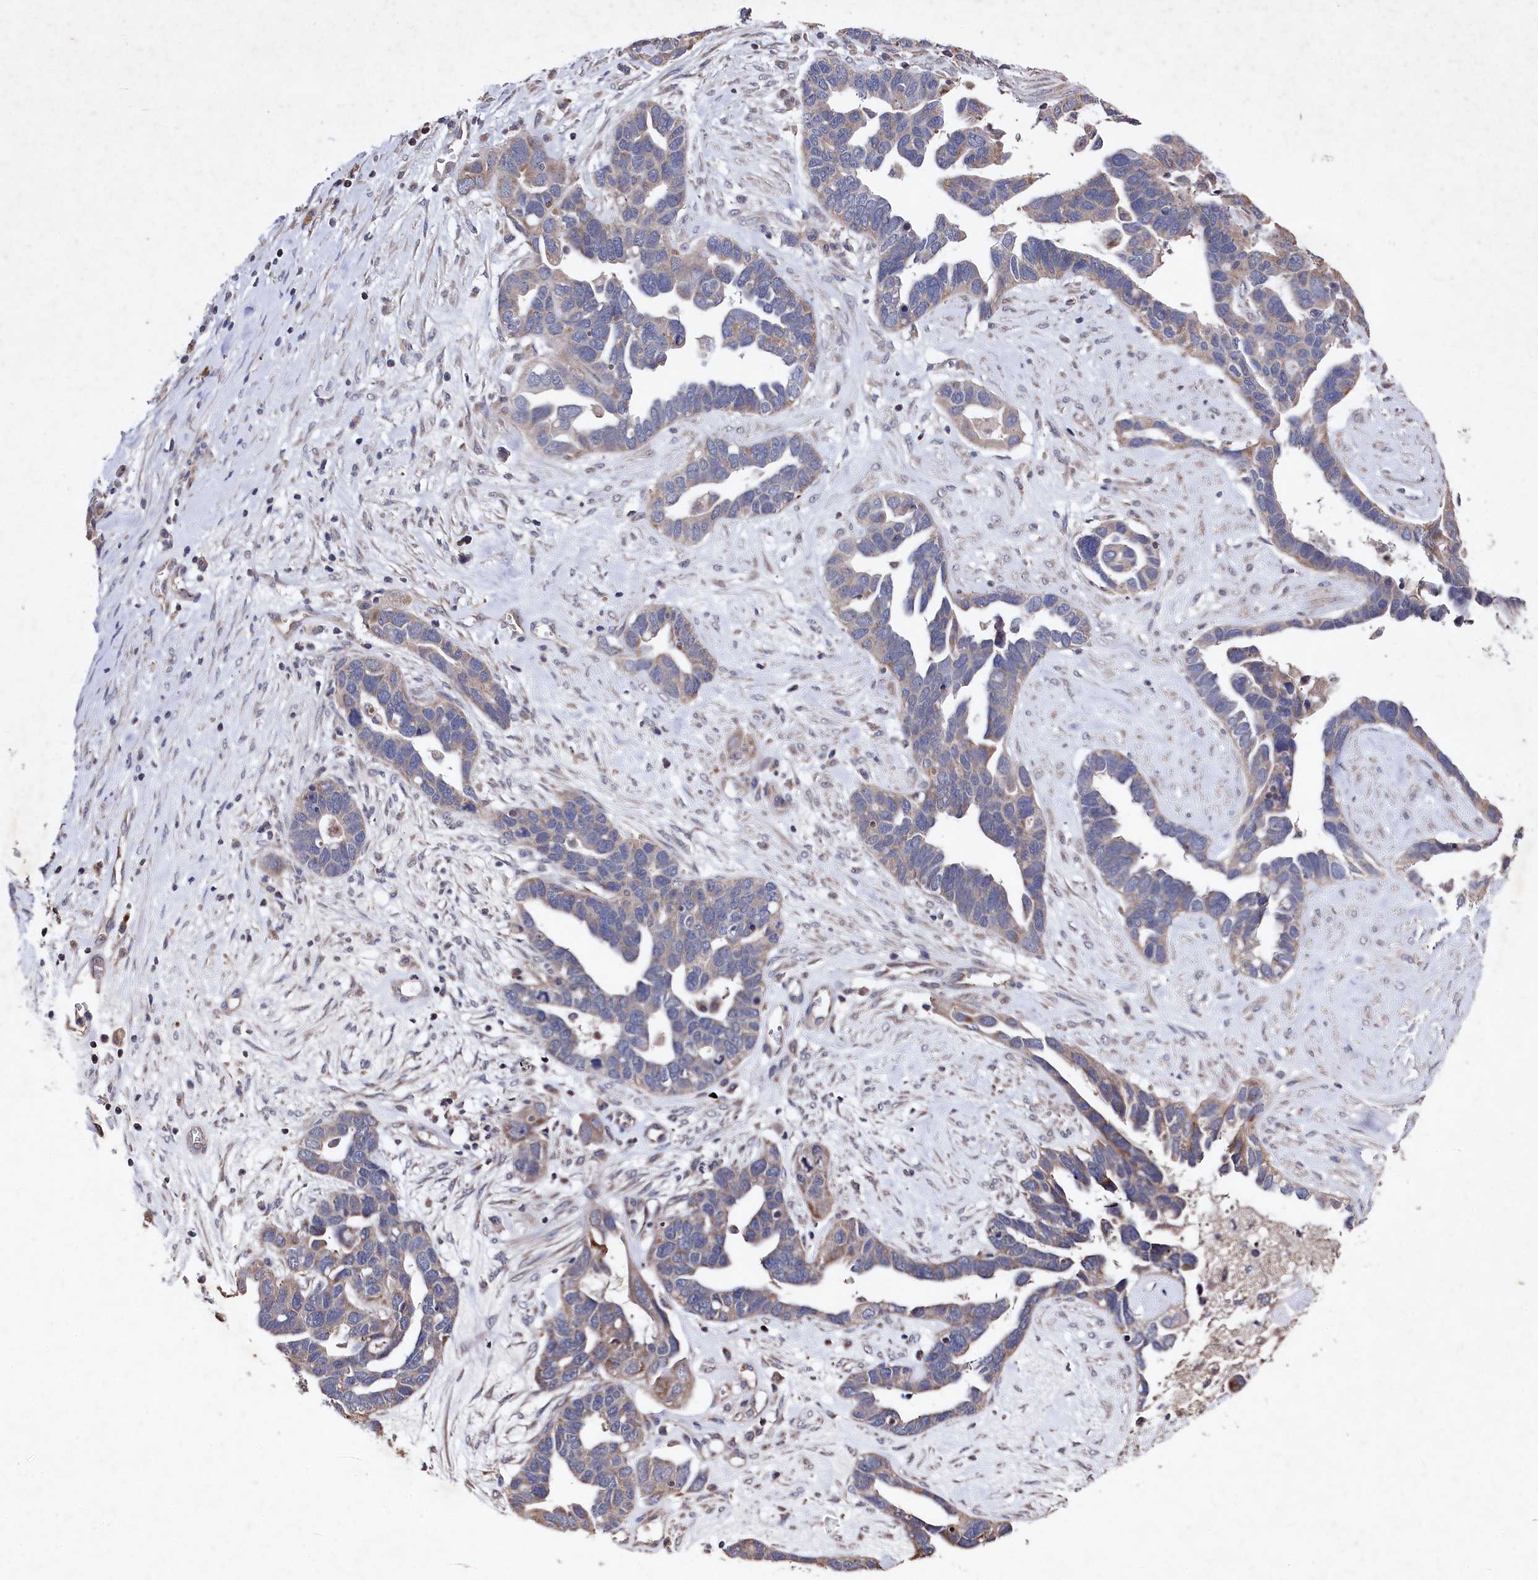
{"staining": {"intensity": "moderate", "quantity": "25%-75%", "location": "cytoplasmic/membranous"}, "tissue": "ovarian cancer", "cell_type": "Tumor cells", "image_type": "cancer", "snomed": [{"axis": "morphology", "description": "Cystadenocarcinoma, serous, NOS"}, {"axis": "topography", "description": "Ovary"}], "caption": "Serous cystadenocarcinoma (ovarian) stained for a protein exhibits moderate cytoplasmic/membranous positivity in tumor cells.", "gene": "SUPV3L1", "patient": {"sex": "female", "age": 54}}